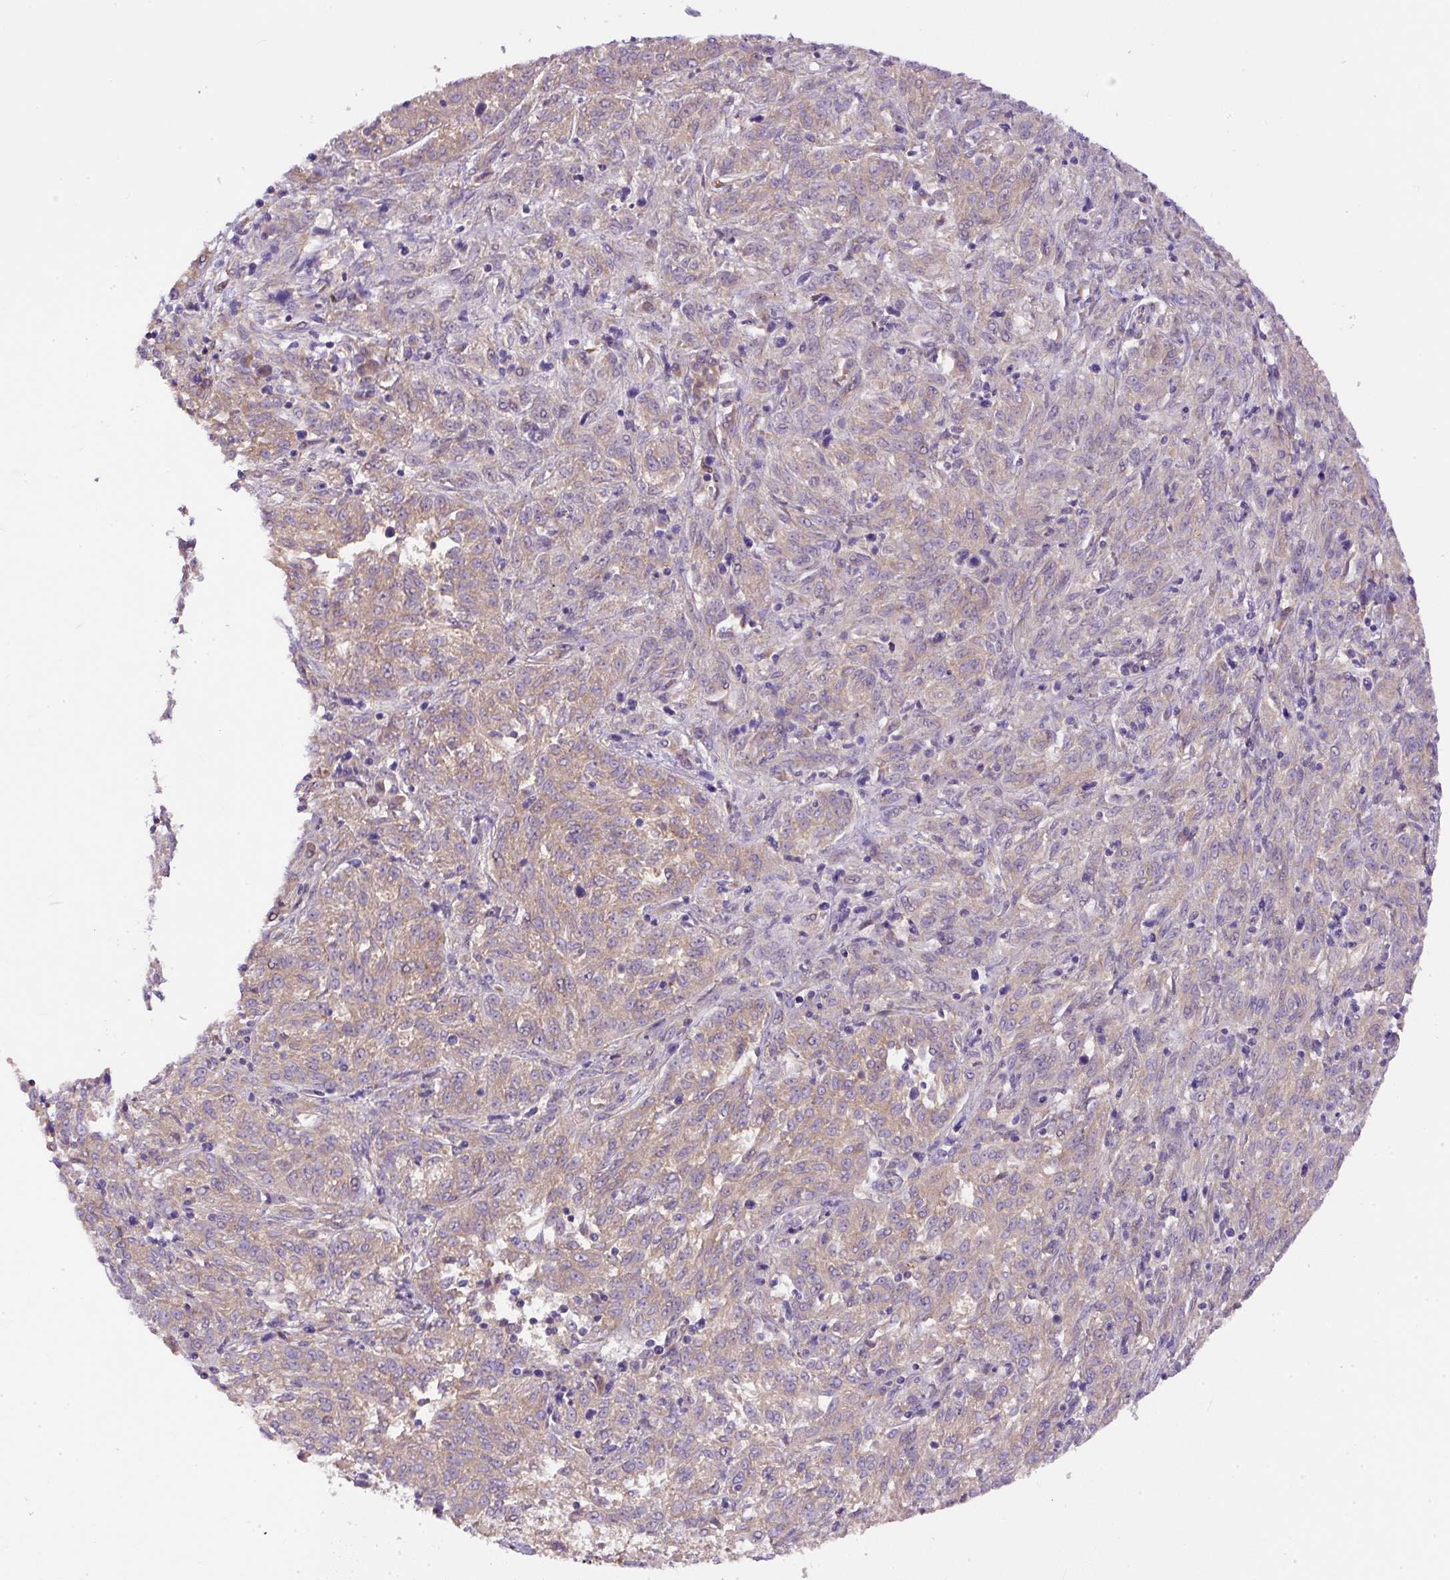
{"staining": {"intensity": "weak", "quantity": ">75%", "location": "cytoplasmic/membranous"}, "tissue": "melanoma", "cell_type": "Tumor cells", "image_type": "cancer", "snomed": [{"axis": "morphology", "description": "Malignant melanoma, NOS"}, {"axis": "topography", "description": "Skin"}], "caption": "Malignant melanoma was stained to show a protein in brown. There is low levels of weak cytoplasmic/membranous expression in approximately >75% of tumor cells.", "gene": "DAPK1", "patient": {"sex": "female", "age": 72}}